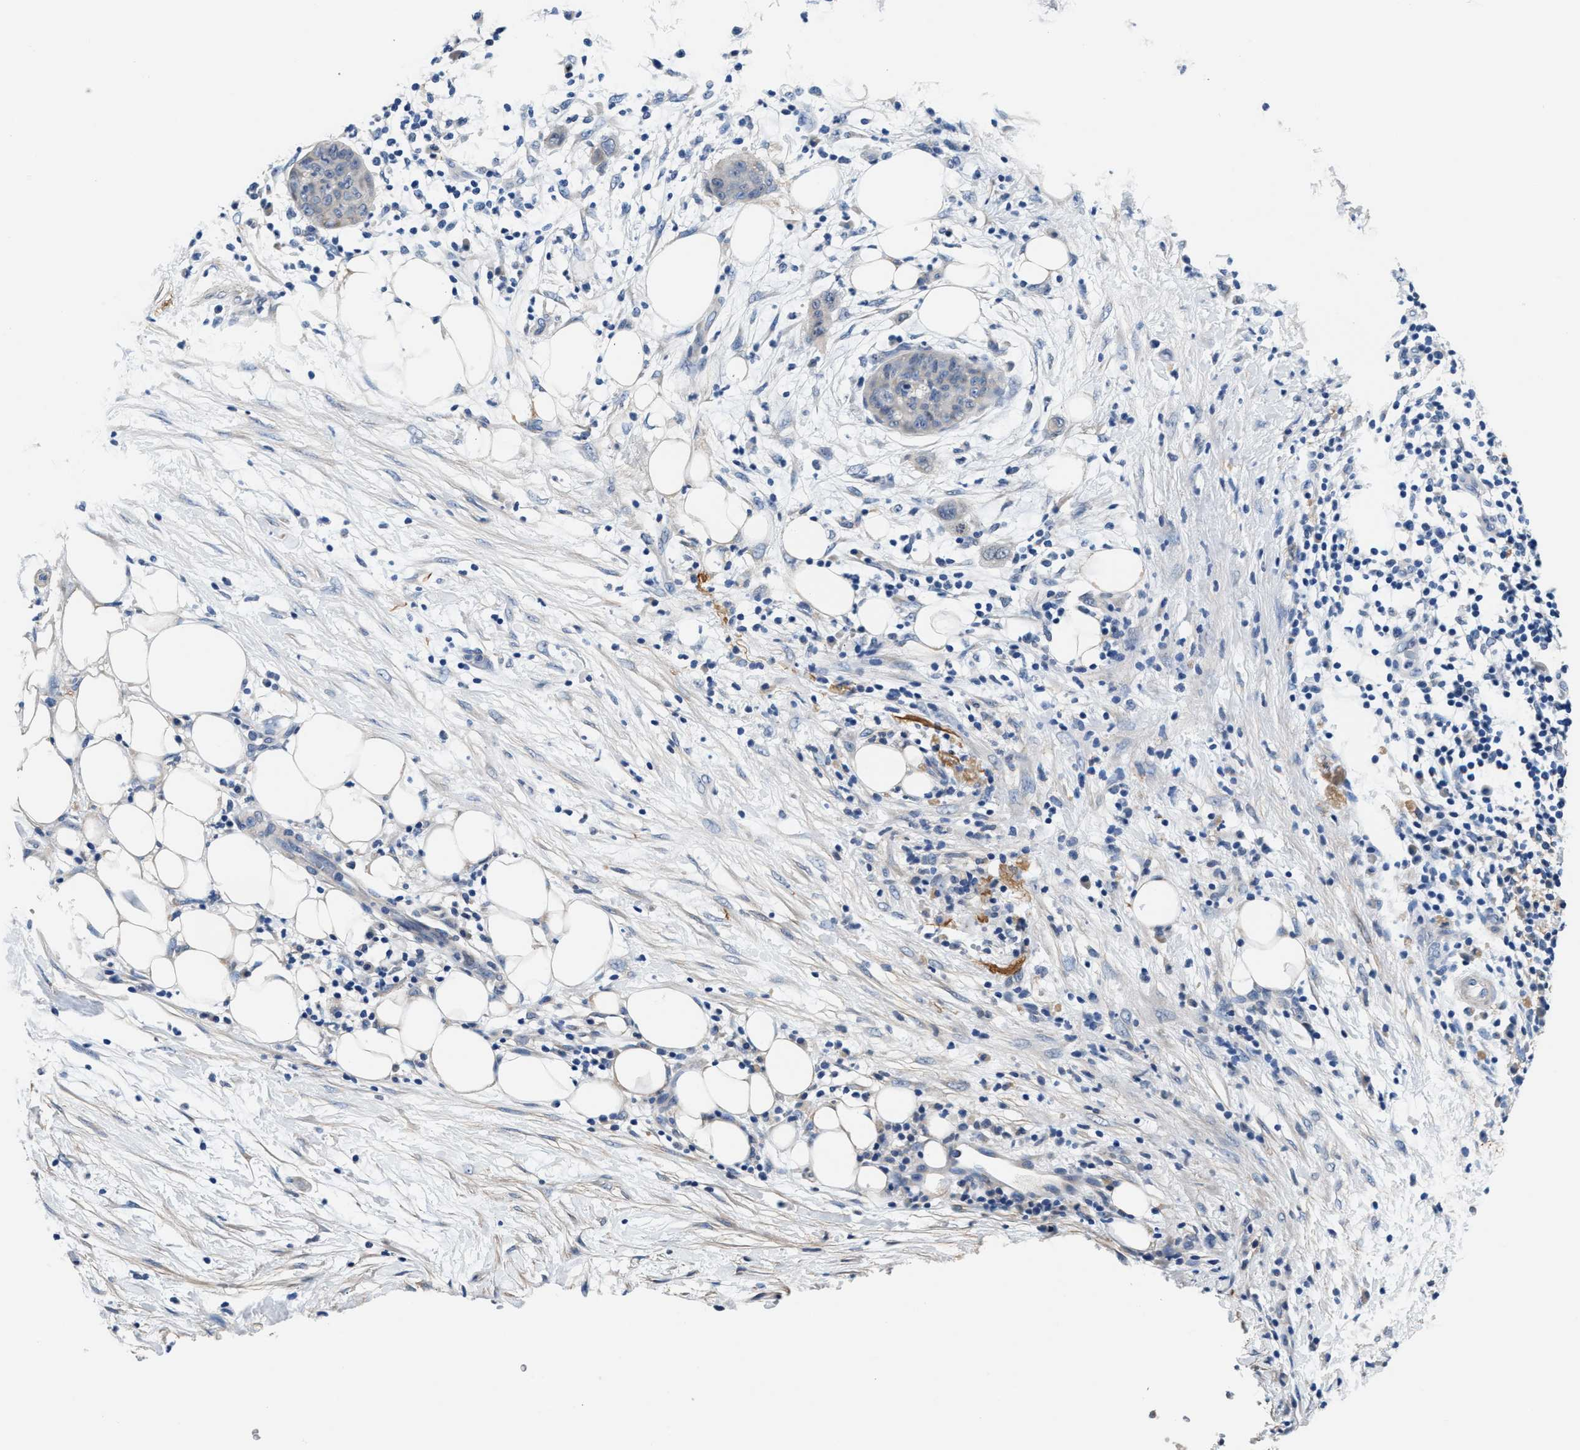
{"staining": {"intensity": "negative", "quantity": "none", "location": "none"}, "tissue": "pancreatic cancer", "cell_type": "Tumor cells", "image_type": "cancer", "snomed": [{"axis": "morphology", "description": "Adenocarcinoma, NOS"}, {"axis": "topography", "description": "Pancreas"}], "caption": "The photomicrograph reveals no staining of tumor cells in pancreatic cancer.", "gene": "MYH3", "patient": {"sex": "female", "age": 78}}